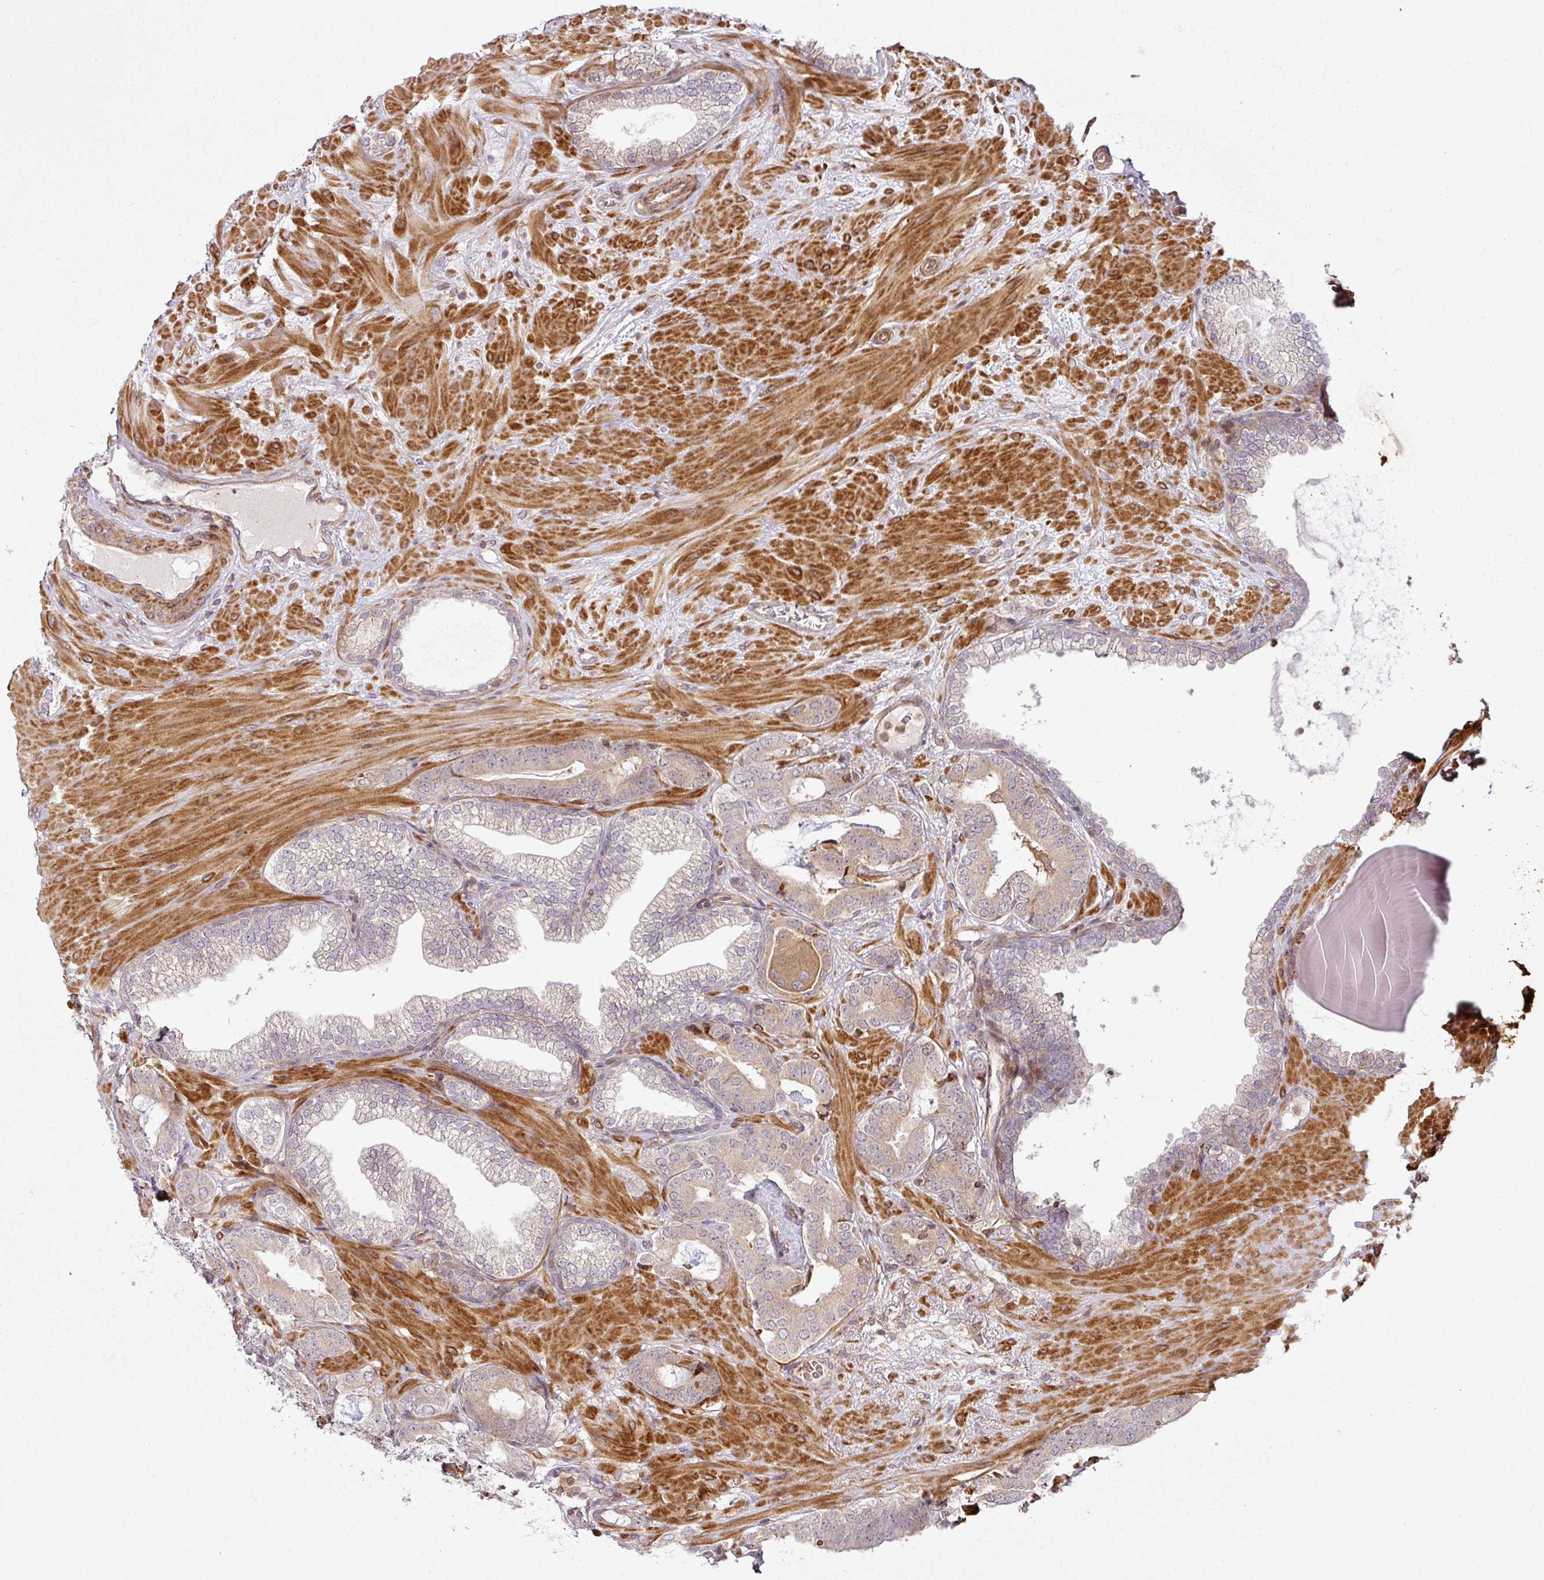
{"staining": {"intensity": "weak", "quantity": "<25%", "location": "cytoplasmic/membranous"}, "tissue": "prostate cancer", "cell_type": "Tumor cells", "image_type": "cancer", "snomed": [{"axis": "morphology", "description": "Adenocarcinoma, Low grade"}, {"axis": "topography", "description": "Prostate"}], "caption": "Protein analysis of prostate adenocarcinoma (low-grade) demonstrates no significant staining in tumor cells.", "gene": "ATAT1", "patient": {"sex": "male", "age": 61}}